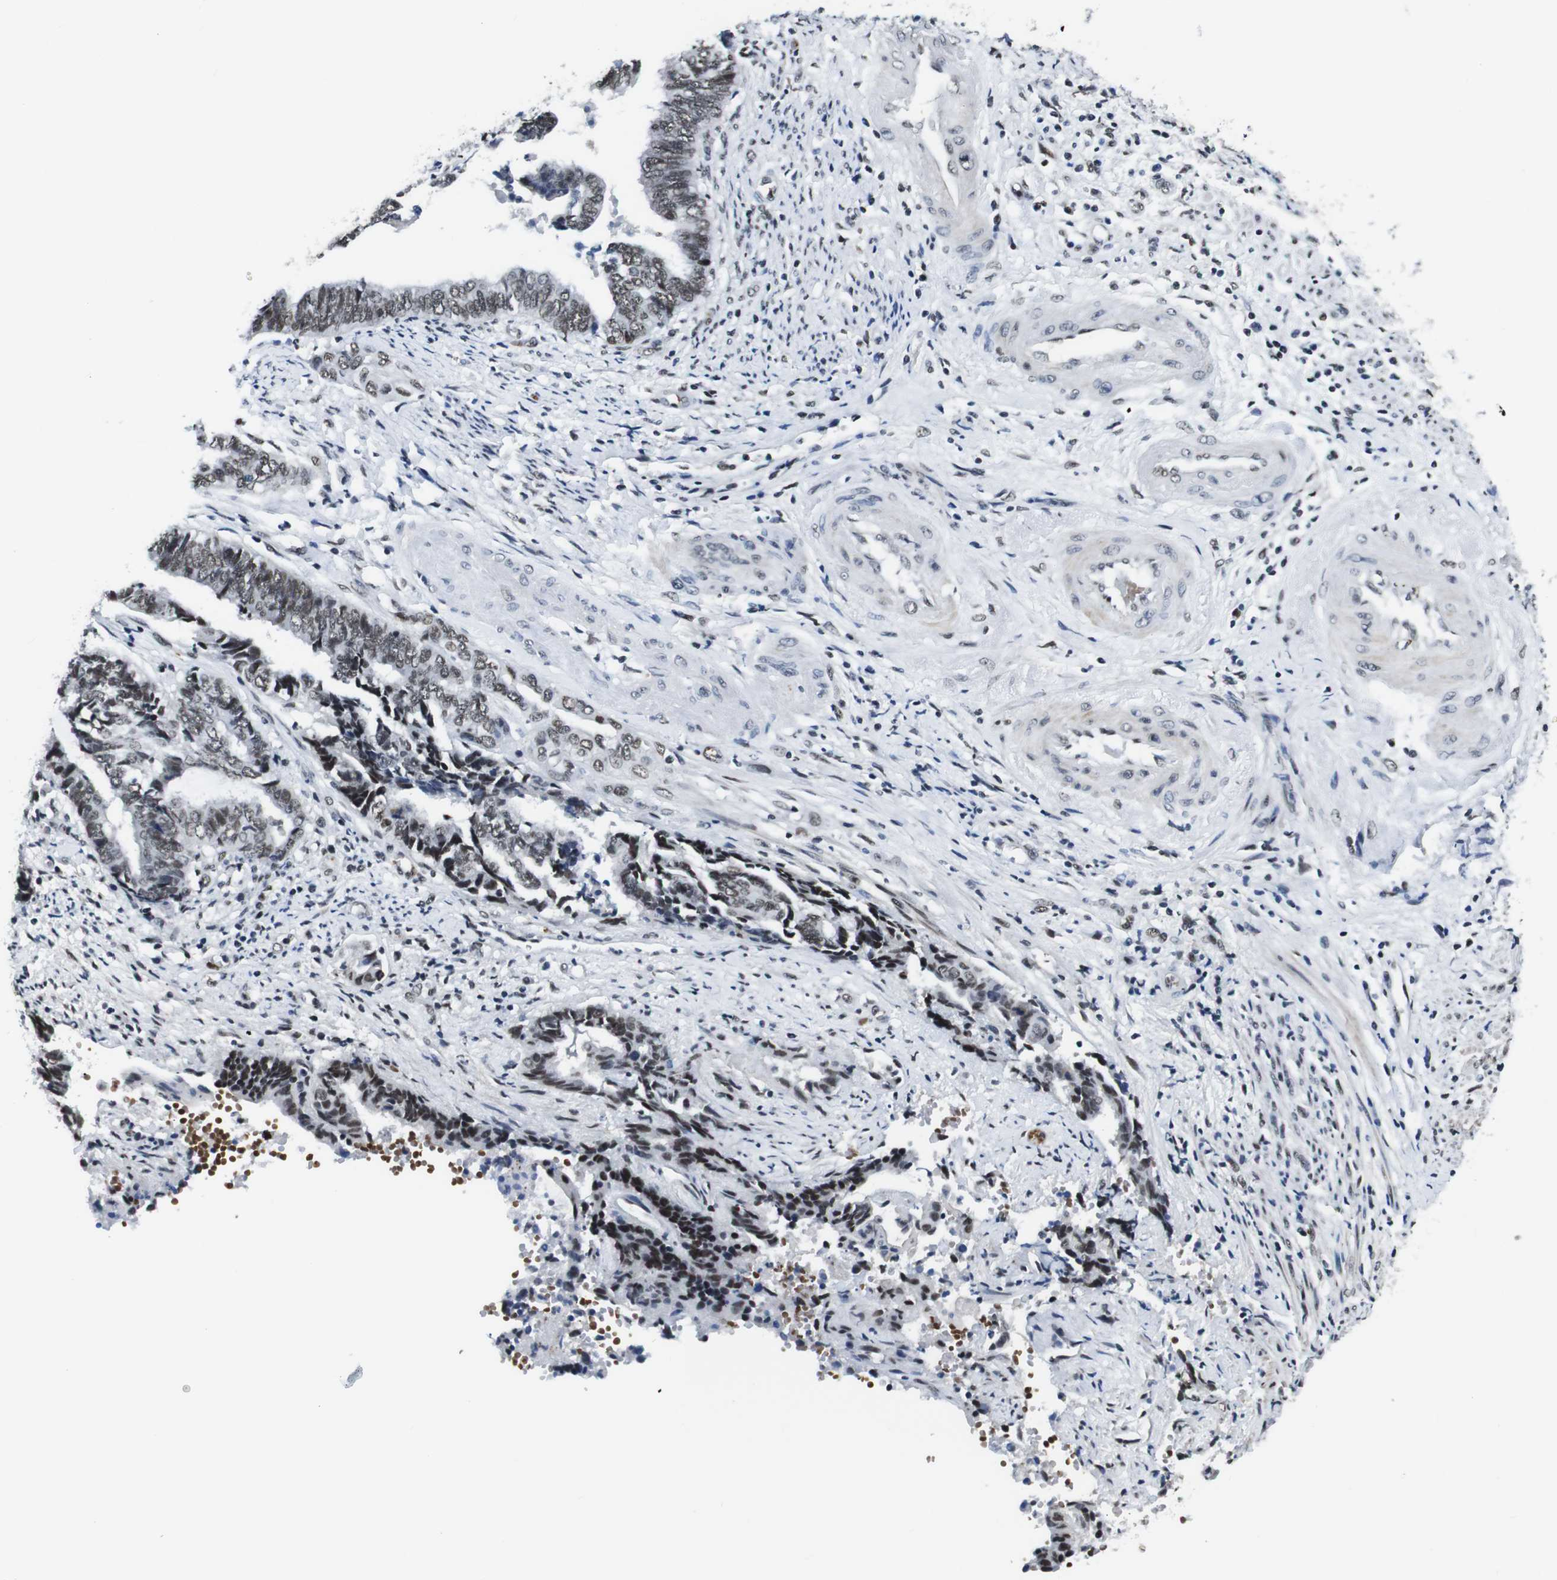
{"staining": {"intensity": "moderate", "quantity": ">75%", "location": "nuclear"}, "tissue": "endometrial cancer", "cell_type": "Tumor cells", "image_type": "cancer", "snomed": [{"axis": "morphology", "description": "Adenocarcinoma, NOS"}, {"axis": "topography", "description": "Uterus"}, {"axis": "topography", "description": "Endometrium"}], "caption": "This photomicrograph displays immunohistochemistry staining of human endometrial cancer, with medium moderate nuclear staining in approximately >75% of tumor cells.", "gene": "ILDR2", "patient": {"sex": "female", "age": 70}}